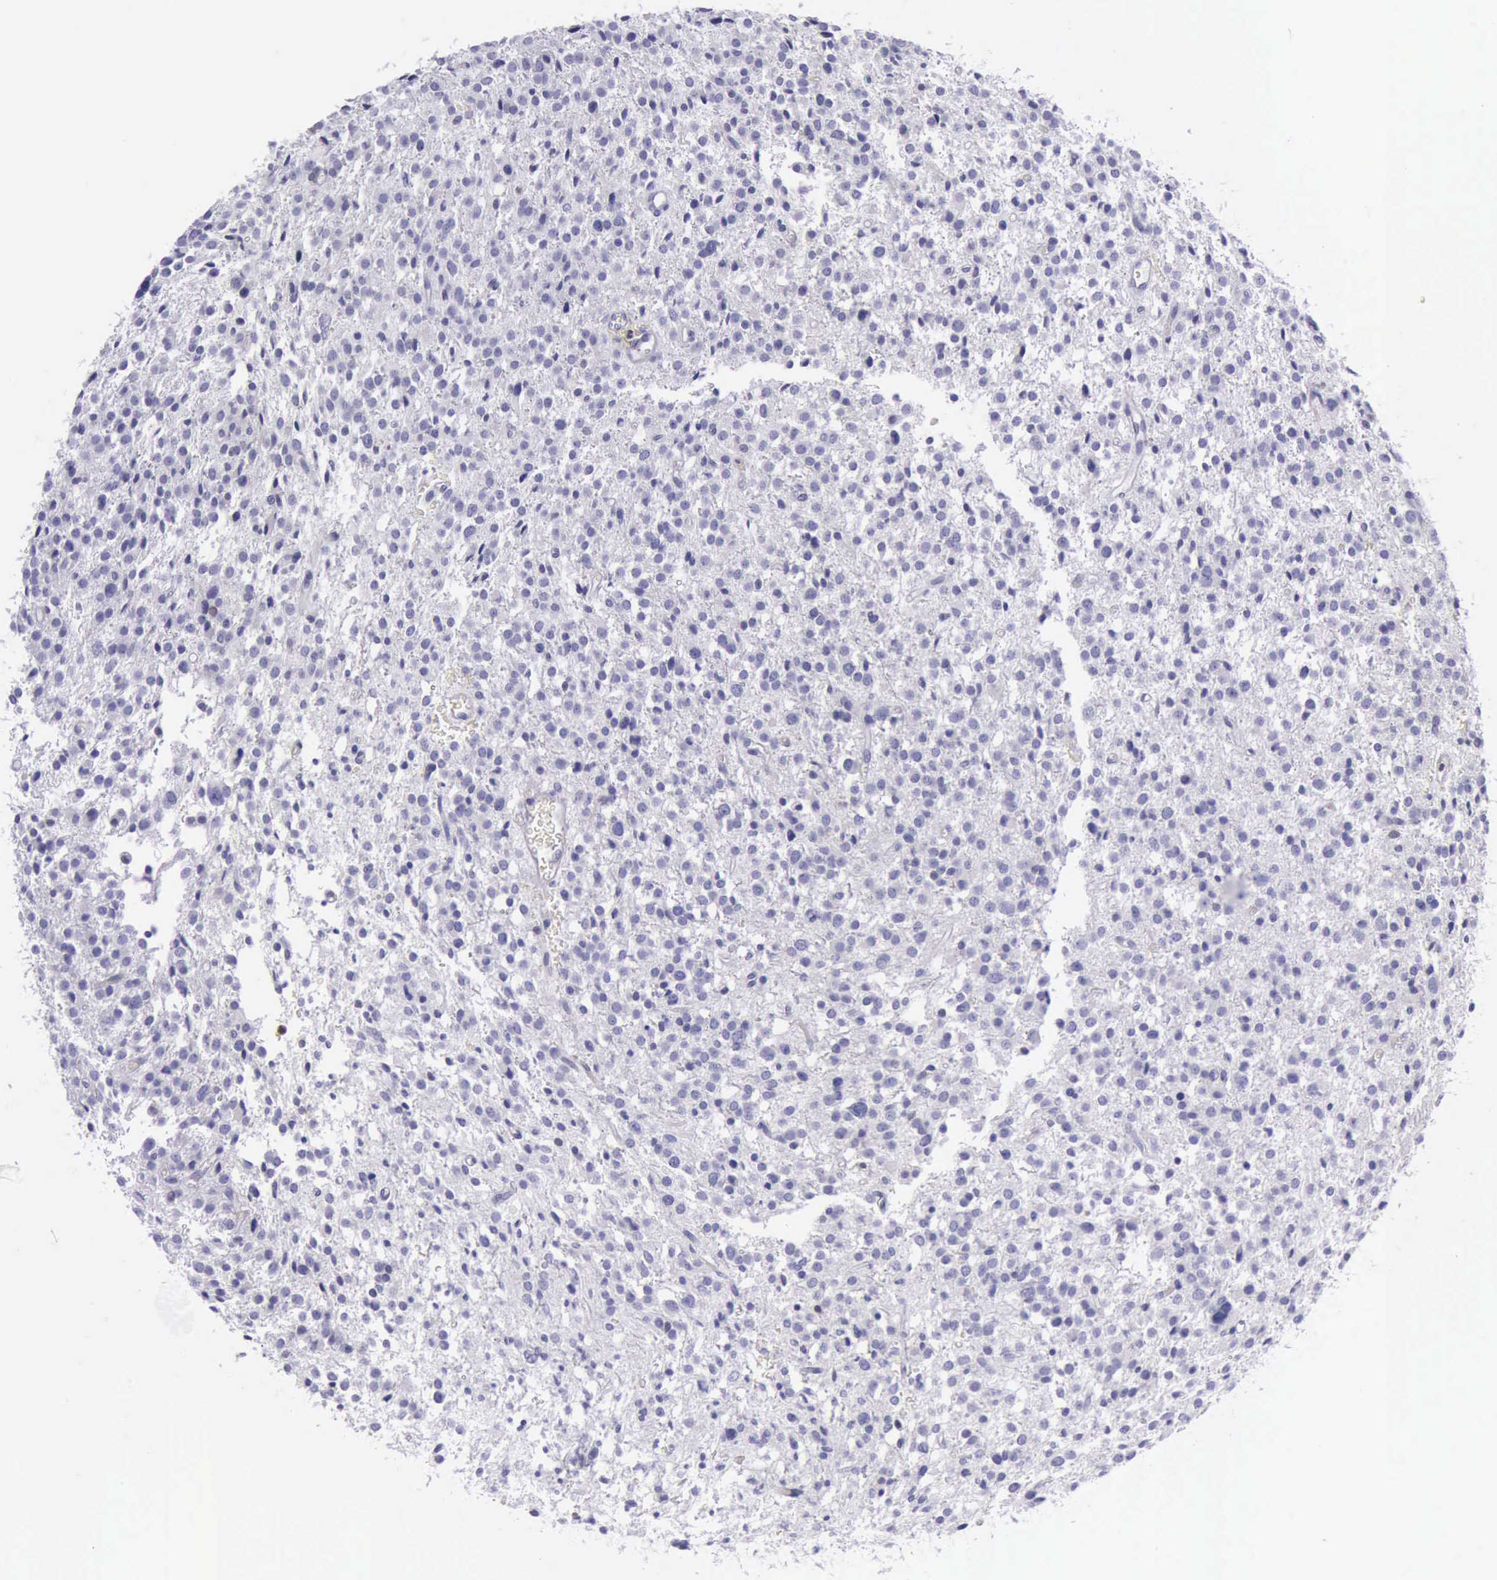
{"staining": {"intensity": "negative", "quantity": "none", "location": "none"}, "tissue": "glioma", "cell_type": "Tumor cells", "image_type": "cancer", "snomed": [{"axis": "morphology", "description": "Glioma, malignant, Low grade"}, {"axis": "topography", "description": "Brain"}], "caption": "A micrograph of glioma stained for a protein demonstrates no brown staining in tumor cells.", "gene": "TYMP", "patient": {"sex": "female", "age": 36}}